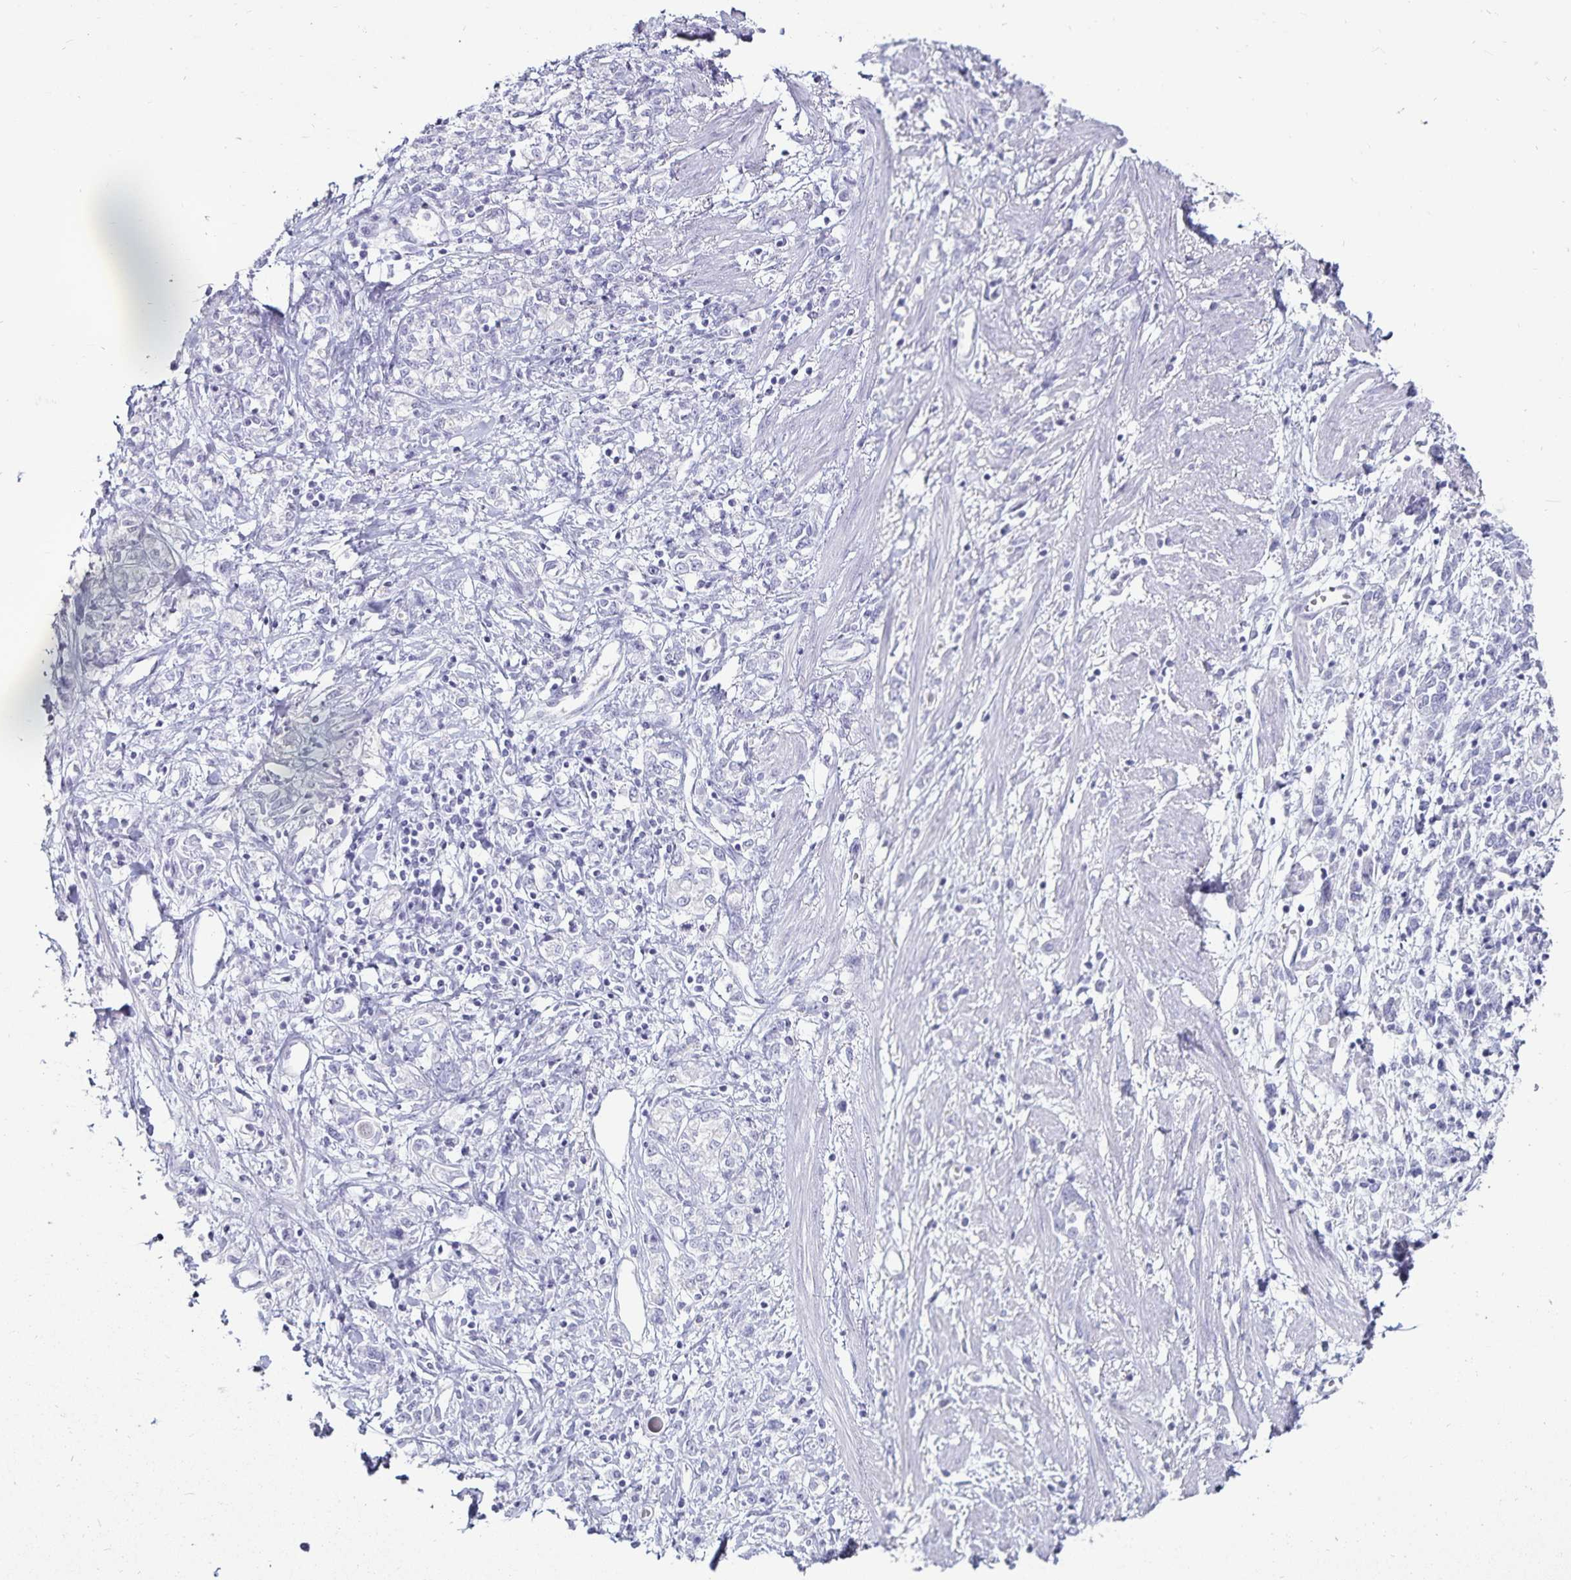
{"staining": {"intensity": "negative", "quantity": "none", "location": "none"}, "tissue": "stomach cancer", "cell_type": "Tumor cells", "image_type": "cancer", "snomed": [{"axis": "morphology", "description": "Adenocarcinoma, NOS"}, {"axis": "topography", "description": "Stomach"}], "caption": "DAB (3,3'-diaminobenzidine) immunohistochemical staining of human stomach cancer shows no significant expression in tumor cells.", "gene": "DEFA6", "patient": {"sex": "female", "age": 76}}